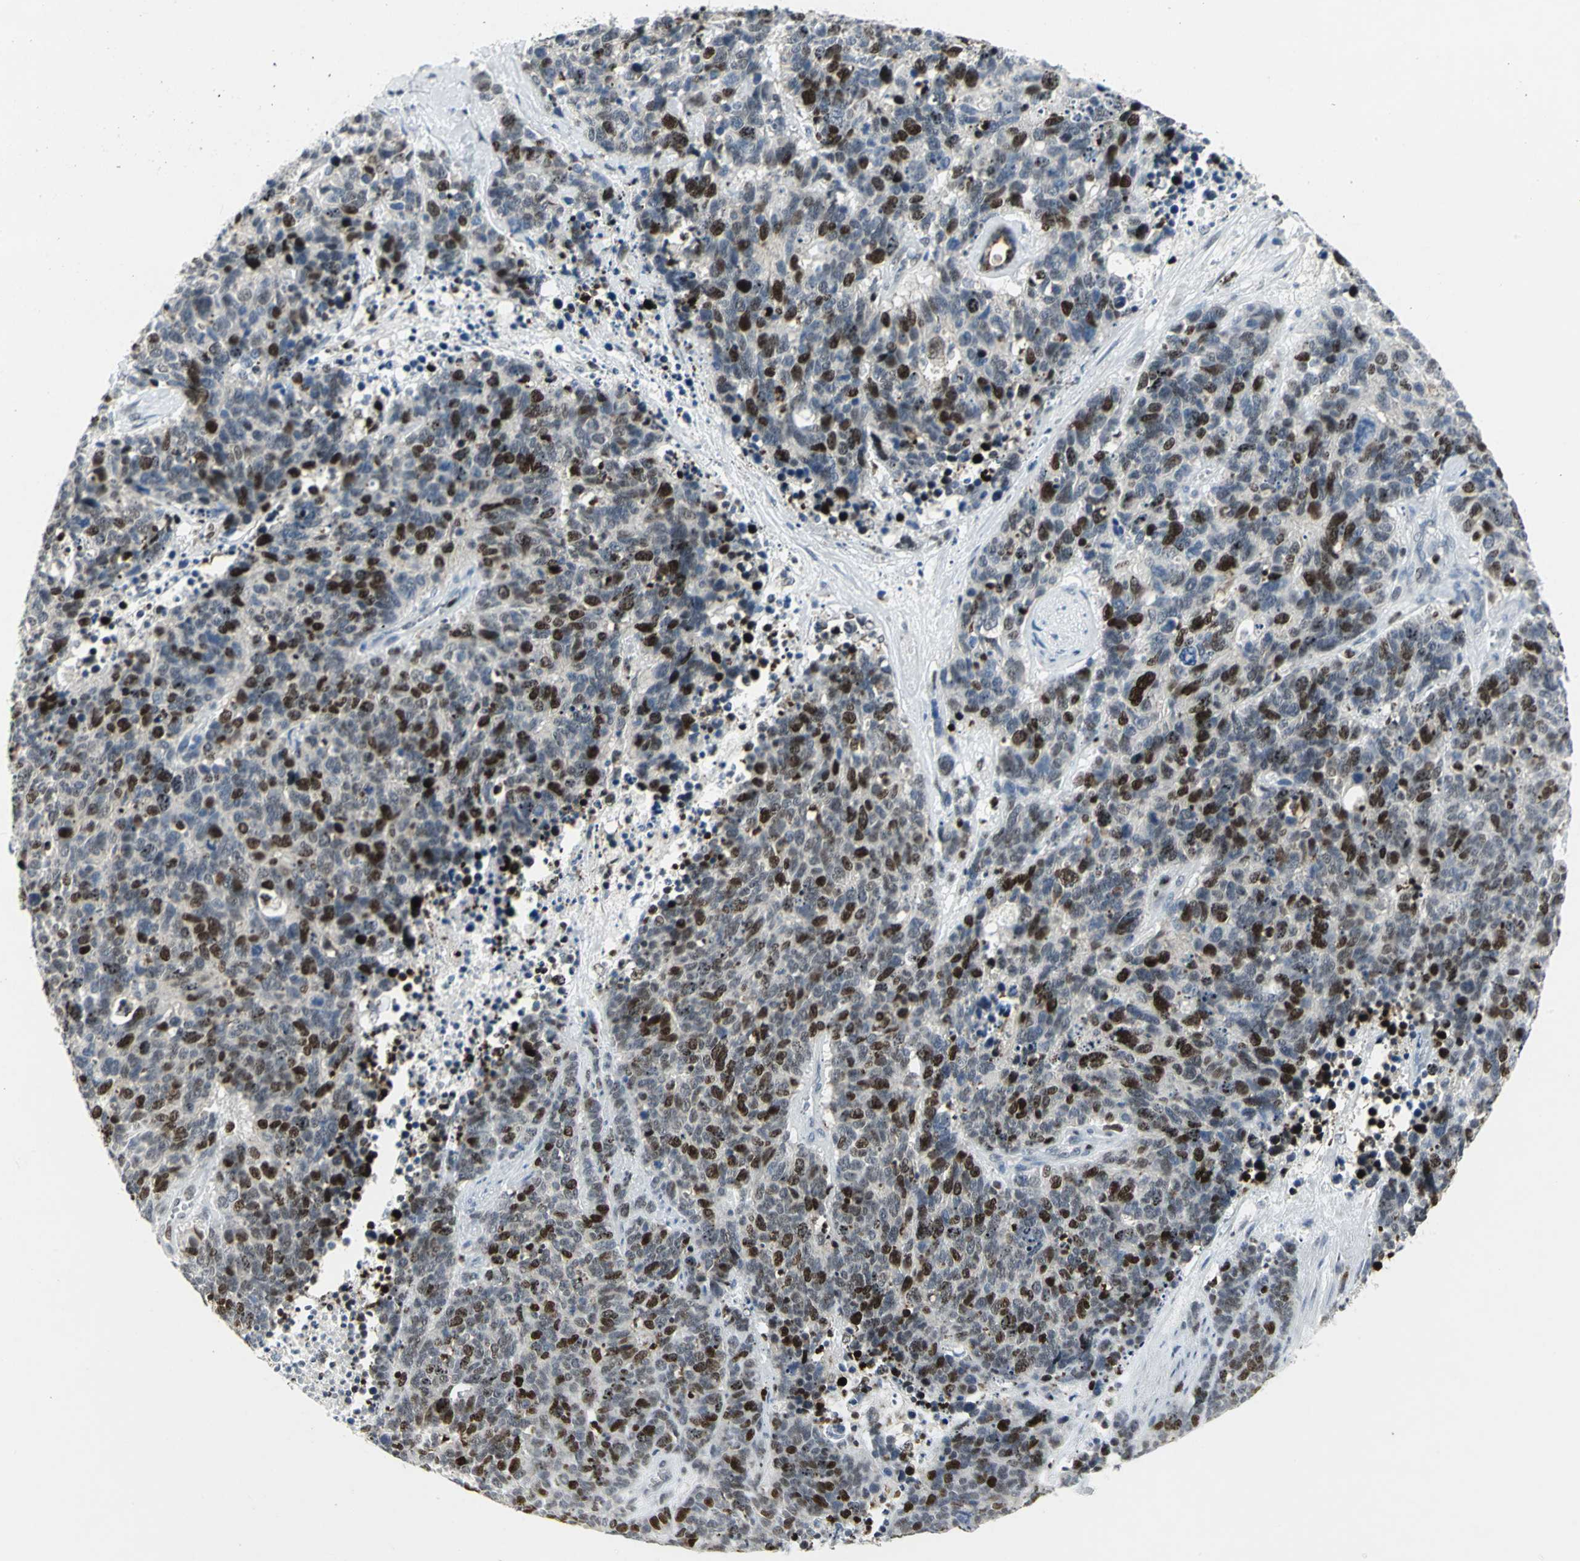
{"staining": {"intensity": "strong", "quantity": "25%-75%", "location": "nuclear"}, "tissue": "lung cancer", "cell_type": "Tumor cells", "image_type": "cancer", "snomed": [{"axis": "morphology", "description": "Neoplasm, malignant, NOS"}, {"axis": "topography", "description": "Lung"}], "caption": "Immunohistochemistry (IHC) photomicrograph of neoplastic tissue: human lung neoplasm (malignant) stained using immunohistochemistry (IHC) displays high levels of strong protein expression localized specifically in the nuclear of tumor cells, appearing as a nuclear brown color.", "gene": "RPA1", "patient": {"sex": "female", "age": 58}}